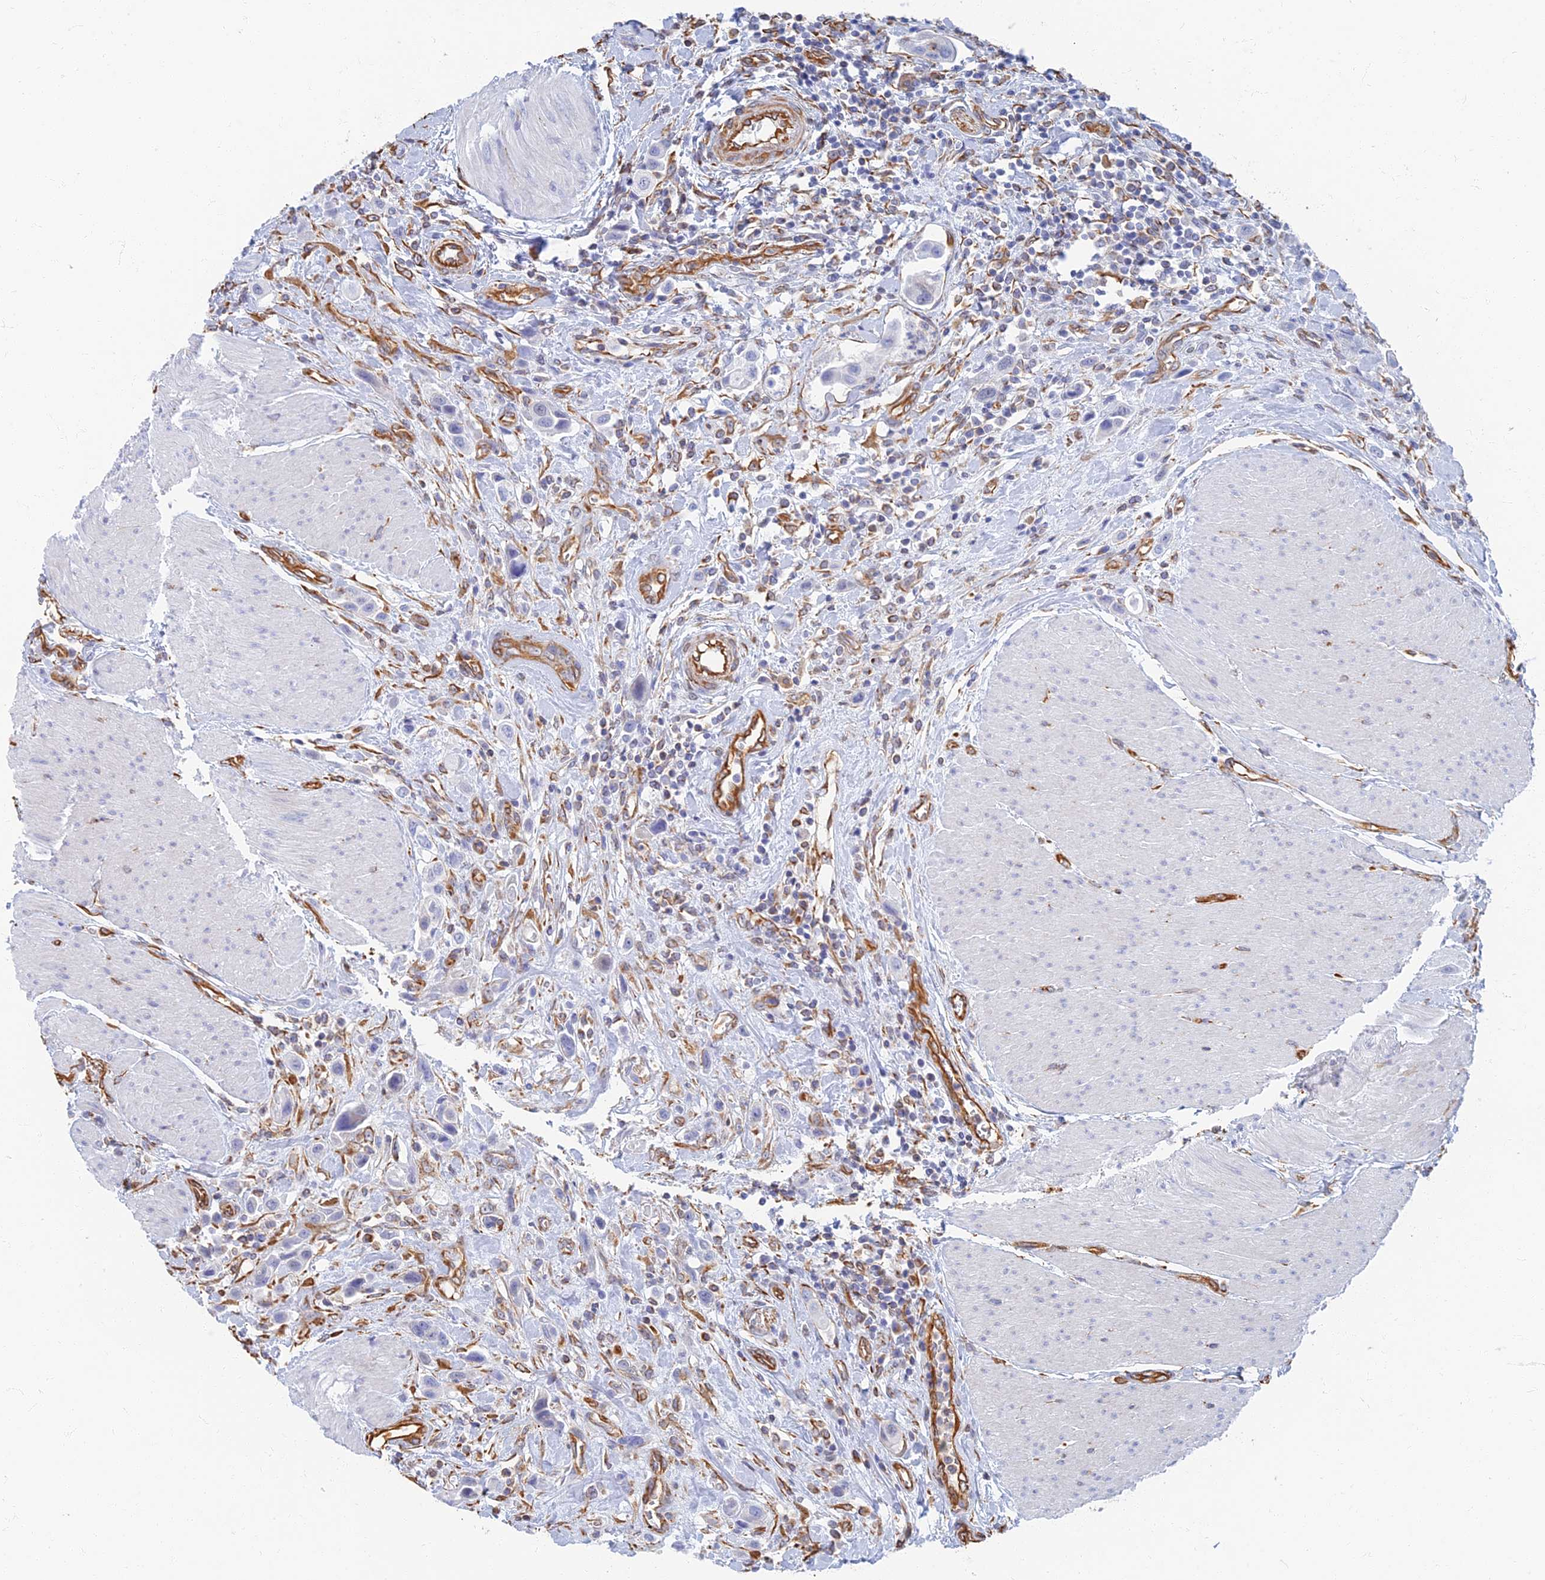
{"staining": {"intensity": "negative", "quantity": "none", "location": "none"}, "tissue": "urothelial cancer", "cell_type": "Tumor cells", "image_type": "cancer", "snomed": [{"axis": "morphology", "description": "Urothelial carcinoma, High grade"}, {"axis": "topography", "description": "Urinary bladder"}], "caption": "Human urothelial cancer stained for a protein using immunohistochemistry (IHC) demonstrates no positivity in tumor cells.", "gene": "RMC1", "patient": {"sex": "male", "age": 50}}